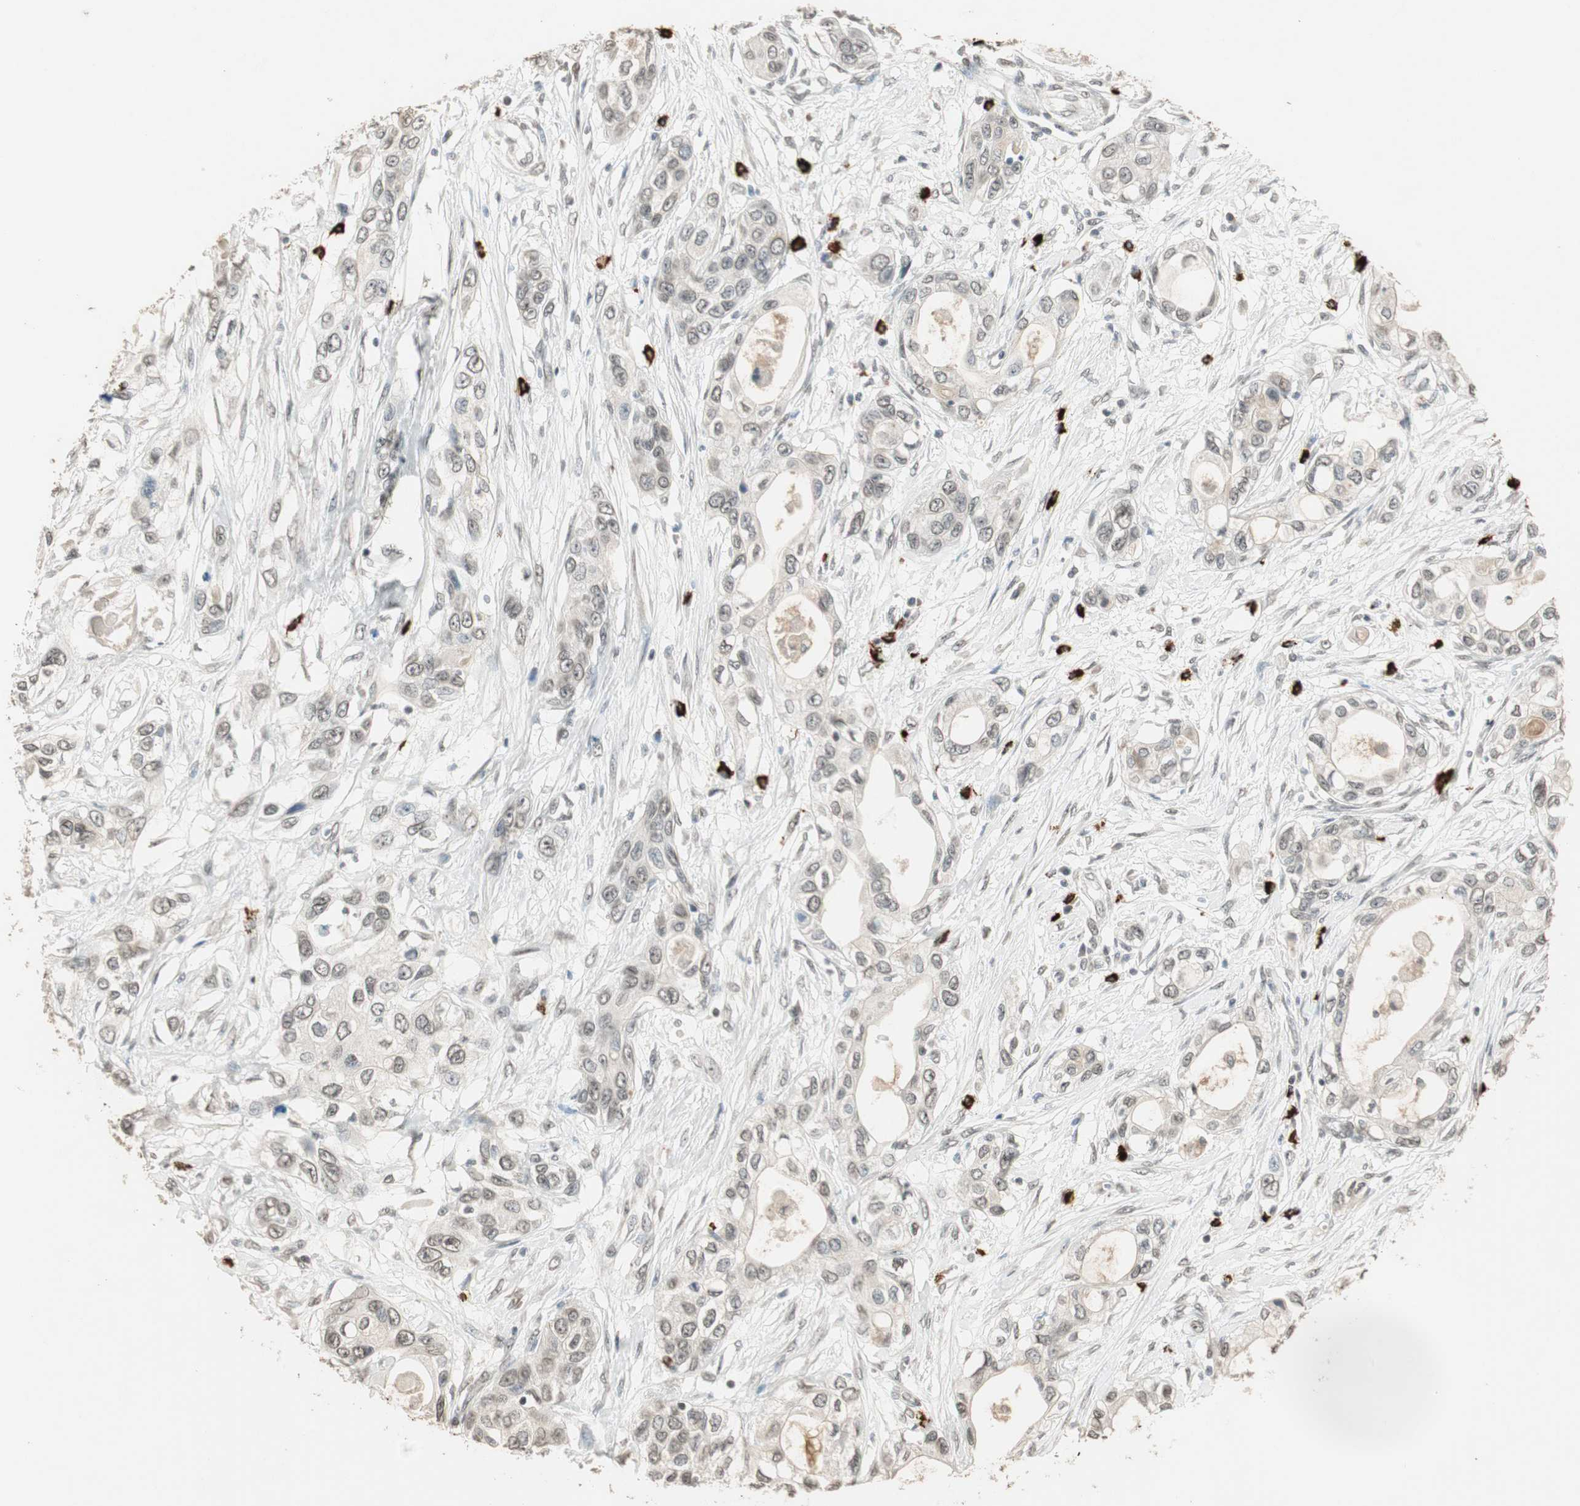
{"staining": {"intensity": "weak", "quantity": "<25%", "location": "nuclear"}, "tissue": "pancreatic cancer", "cell_type": "Tumor cells", "image_type": "cancer", "snomed": [{"axis": "morphology", "description": "Adenocarcinoma, NOS"}, {"axis": "topography", "description": "Pancreas"}], "caption": "Immunohistochemical staining of human pancreatic cancer exhibits no significant expression in tumor cells. The staining is performed using DAB (3,3'-diaminobenzidine) brown chromogen with nuclei counter-stained in using hematoxylin.", "gene": "ETV4", "patient": {"sex": "female", "age": 70}}